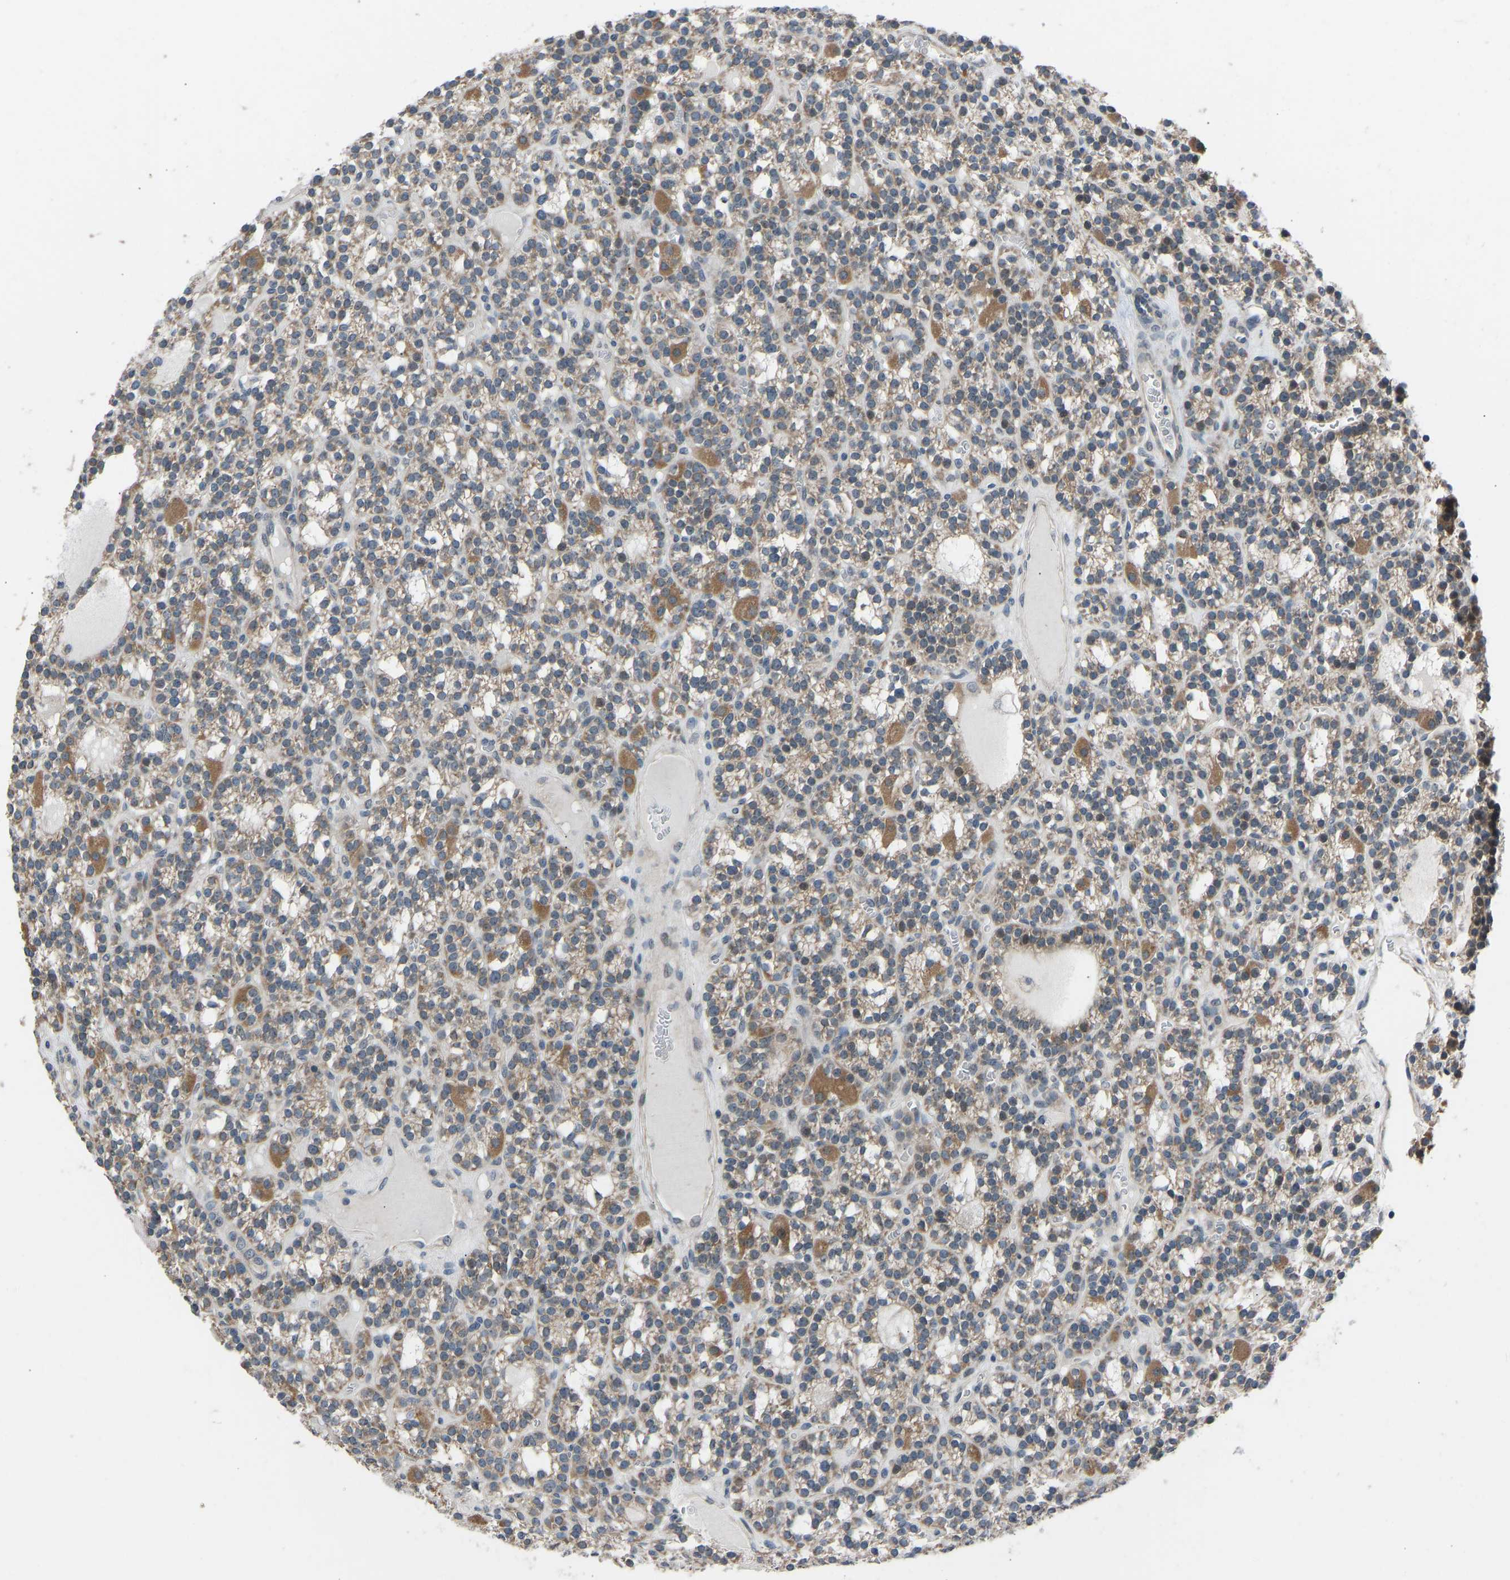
{"staining": {"intensity": "moderate", "quantity": ">75%", "location": "cytoplasmic/membranous"}, "tissue": "parathyroid gland", "cell_type": "Glandular cells", "image_type": "normal", "snomed": [{"axis": "morphology", "description": "Normal tissue, NOS"}, {"axis": "morphology", "description": "Adenoma, NOS"}, {"axis": "topography", "description": "Parathyroid gland"}], "caption": "Protein positivity by immunohistochemistry shows moderate cytoplasmic/membranous staining in about >75% of glandular cells in unremarkable parathyroid gland.", "gene": "CDK2AP1", "patient": {"sex": "female", "age": 58}}